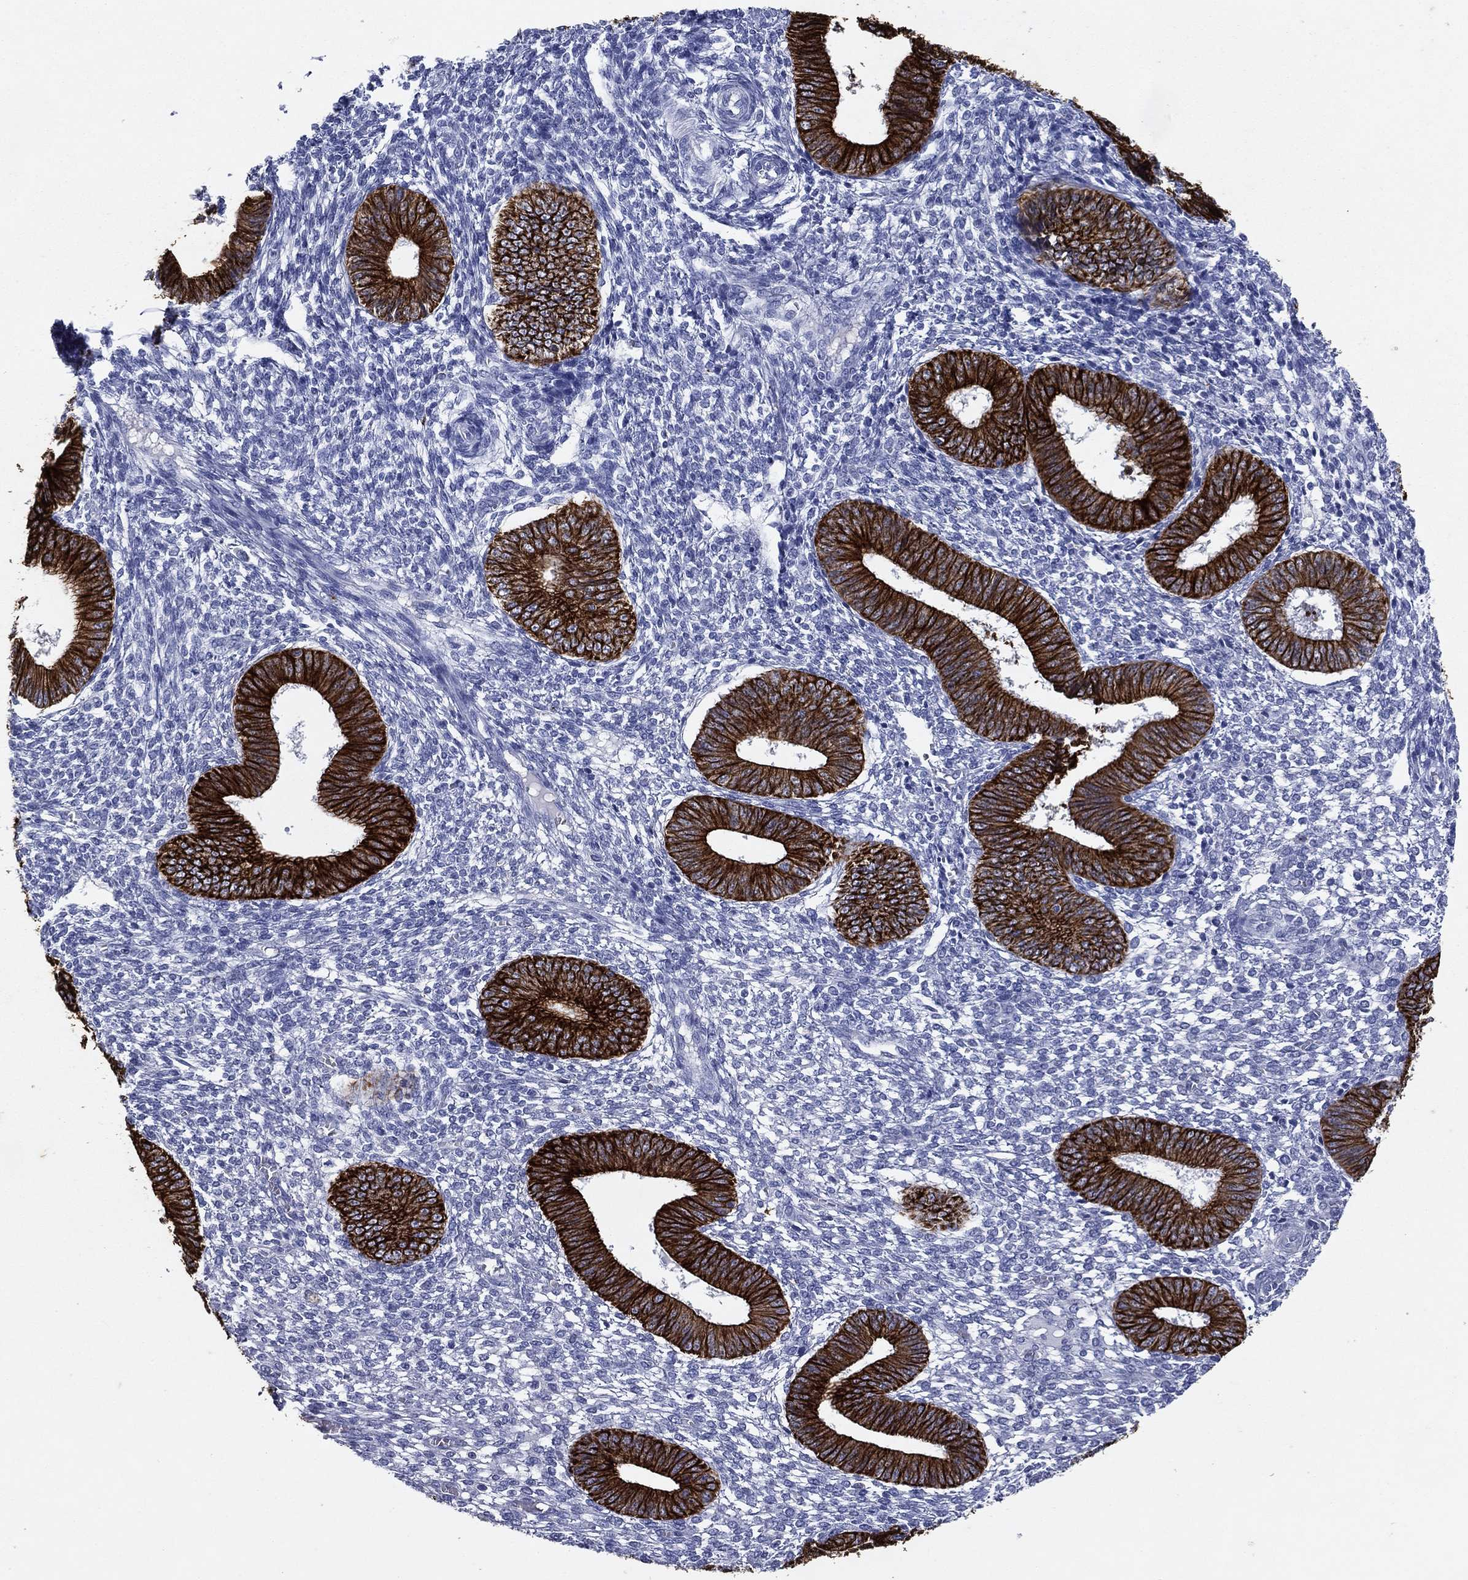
{"staining": {"intensity": "negative", "quantity": "none", "location": "none"}, "tissue": "endometrium", "cell_type": "Cells in endometrial stroma", "image_type": "normal", "snomed": [{"axis": "morphology", "description": "Normal tissue, NOS"}, {"axis": "topography", "description": "Endometrium"}], "caption": "DAB immunohistochemical staining of unremarkable human endometrium exhibits no significant expression in cells in endometrial stroma.", "gene": "KRT7", "patient": {"sex": "female", "age": 42}}